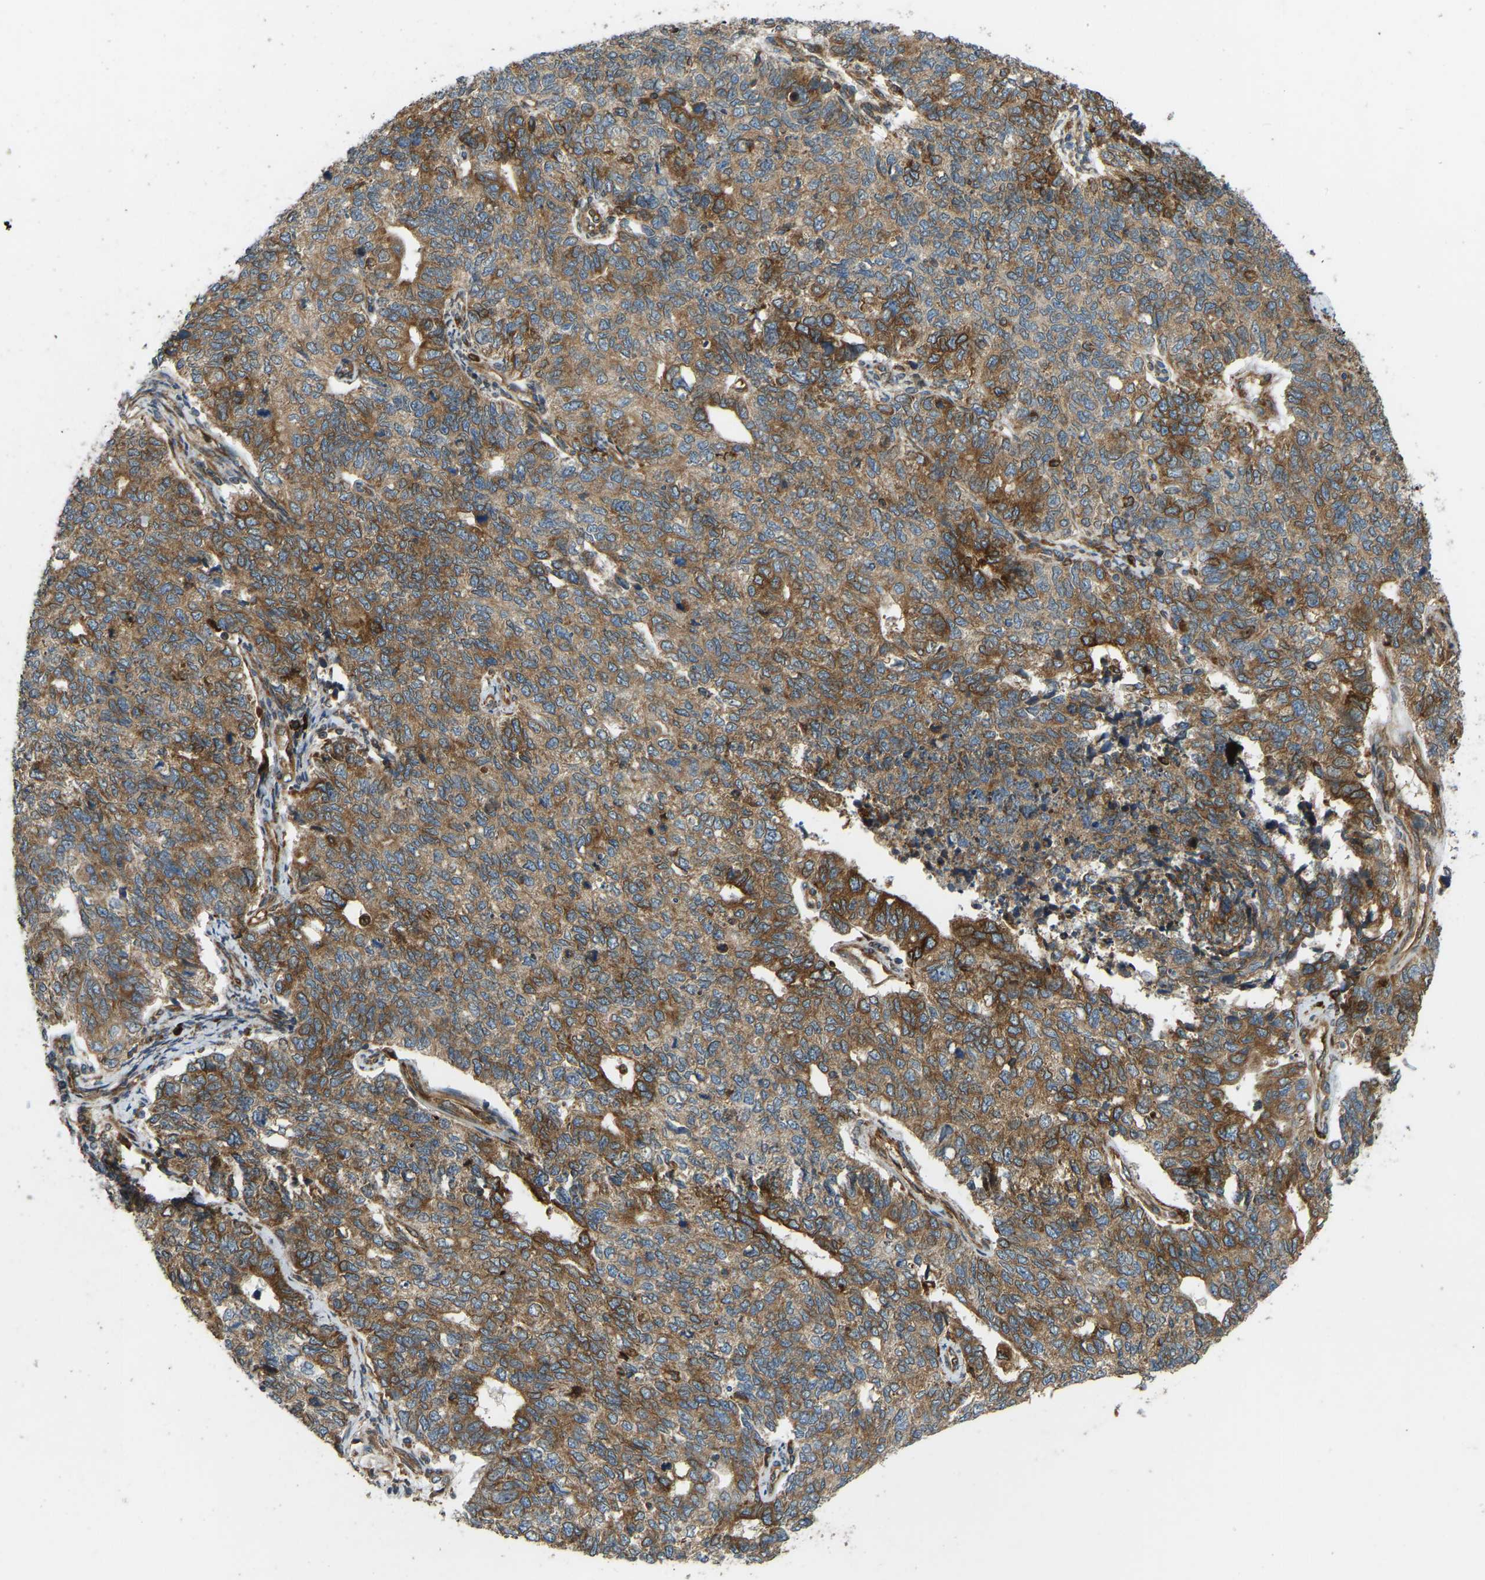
{"staining": {"intensity": "moderate", "quantity": ">75%", "location": "cytoplasmic/membranous"}, "tissue": "cervical cancer", "cell_type": "Tumor cells", "image_type": "cancer", "snomed": [{"axis": "morphology", "description": "Squamous cell carcinoma, NOS"}, {"axis": "topography", "description": "Cervix"}], "caption": "Squamous cell carcinoma (cervical) stained with immunohistochemistry (IHC) exhibits moderate cytoplasmic/membranous expression in about >75% of tumor cells.", "gene": "OS9", "patient": {"sex": "female", "age": 63}}